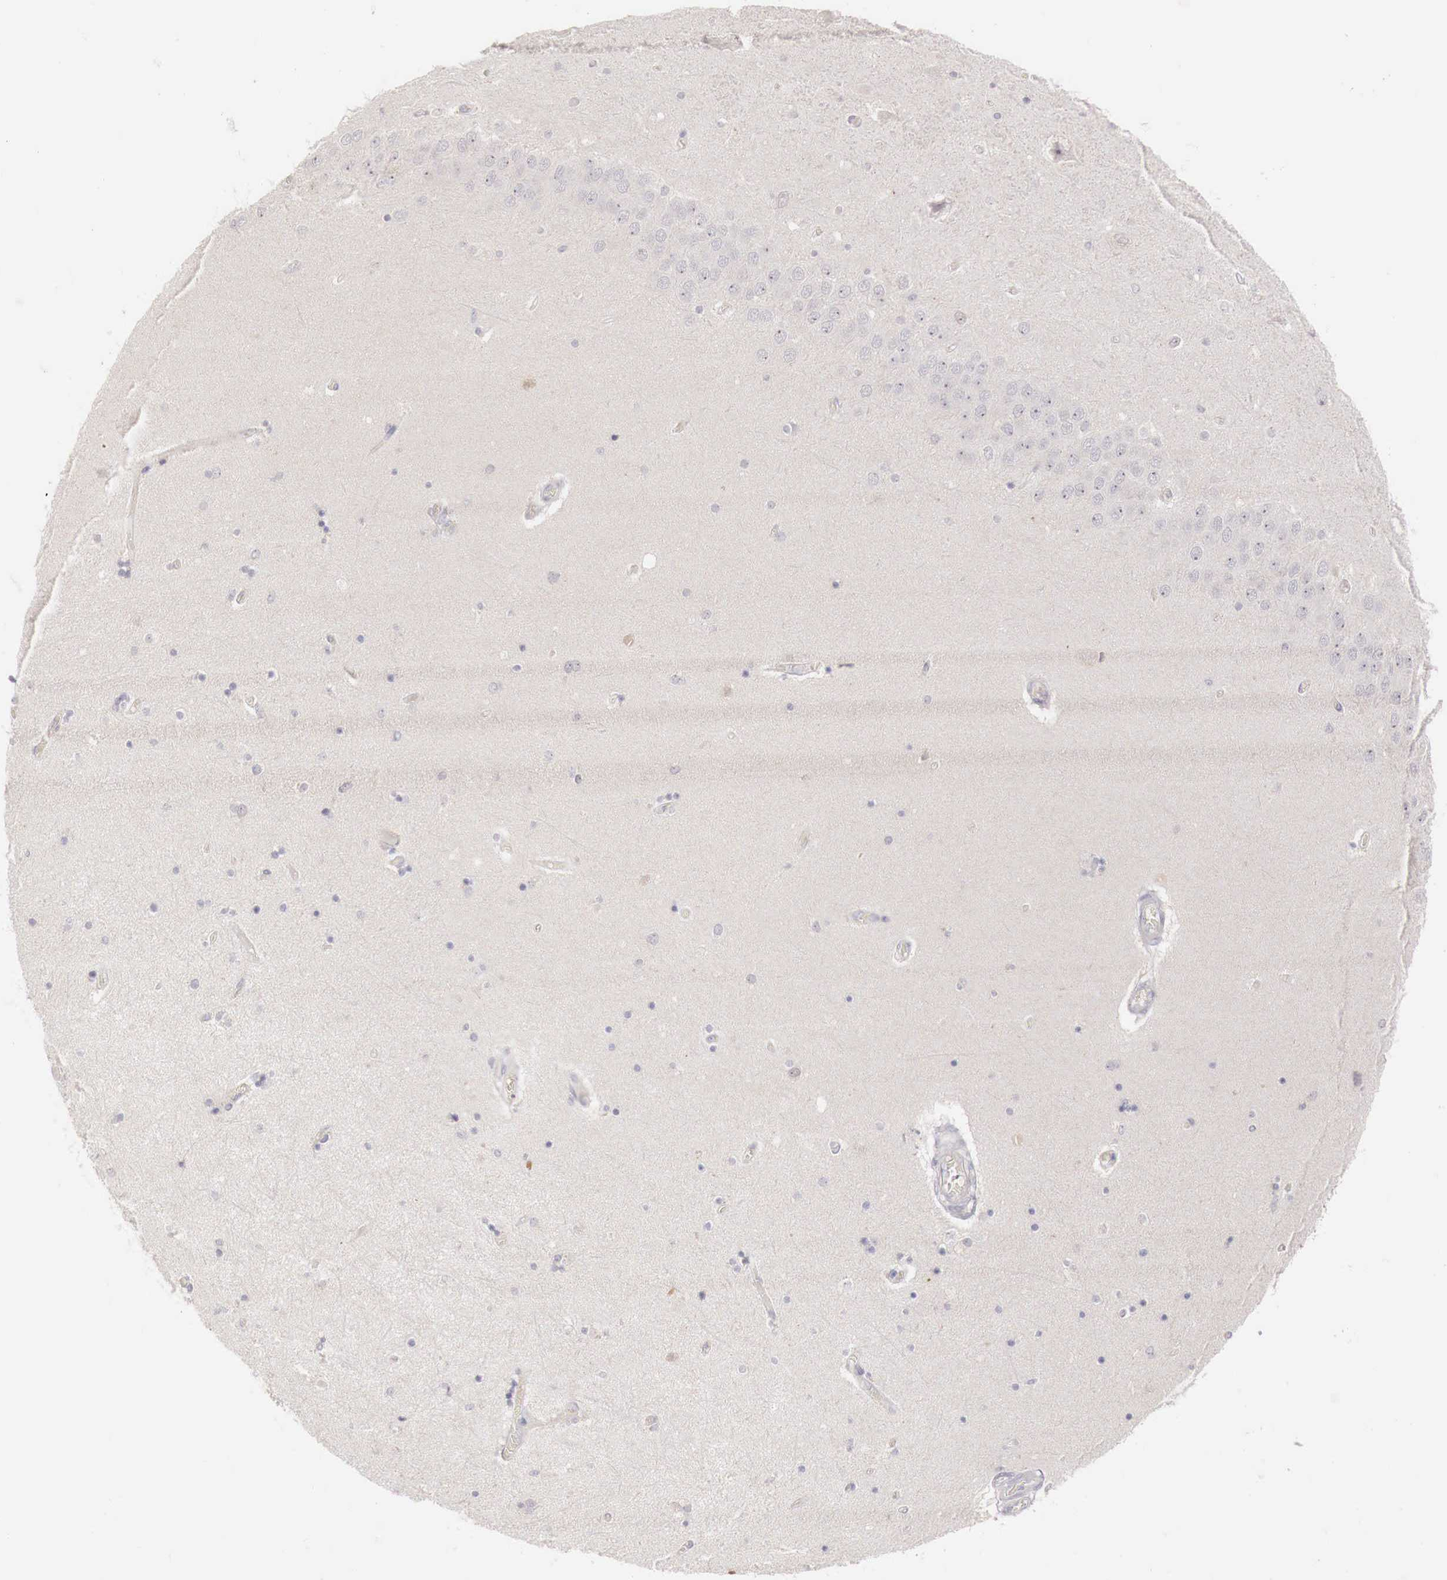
{"staining": {"intensity": "negative", "quantity": "none", "location": "none"}, "tissue": "hippocampus", "cell_type": "Glial cells", "image_type": "normal", "snomed": [{"axis": "morphology", "description": "Normal tissue, NOS"}, {"axis": "topography", "description": "Hippocampus"}], "caption": "This is an immunohistochemistry photomicrograph of benign hippocampus. There is no positivity in glial cells.", "gene": "GATA1", "patient": {"sex": "female", "age": 54}}